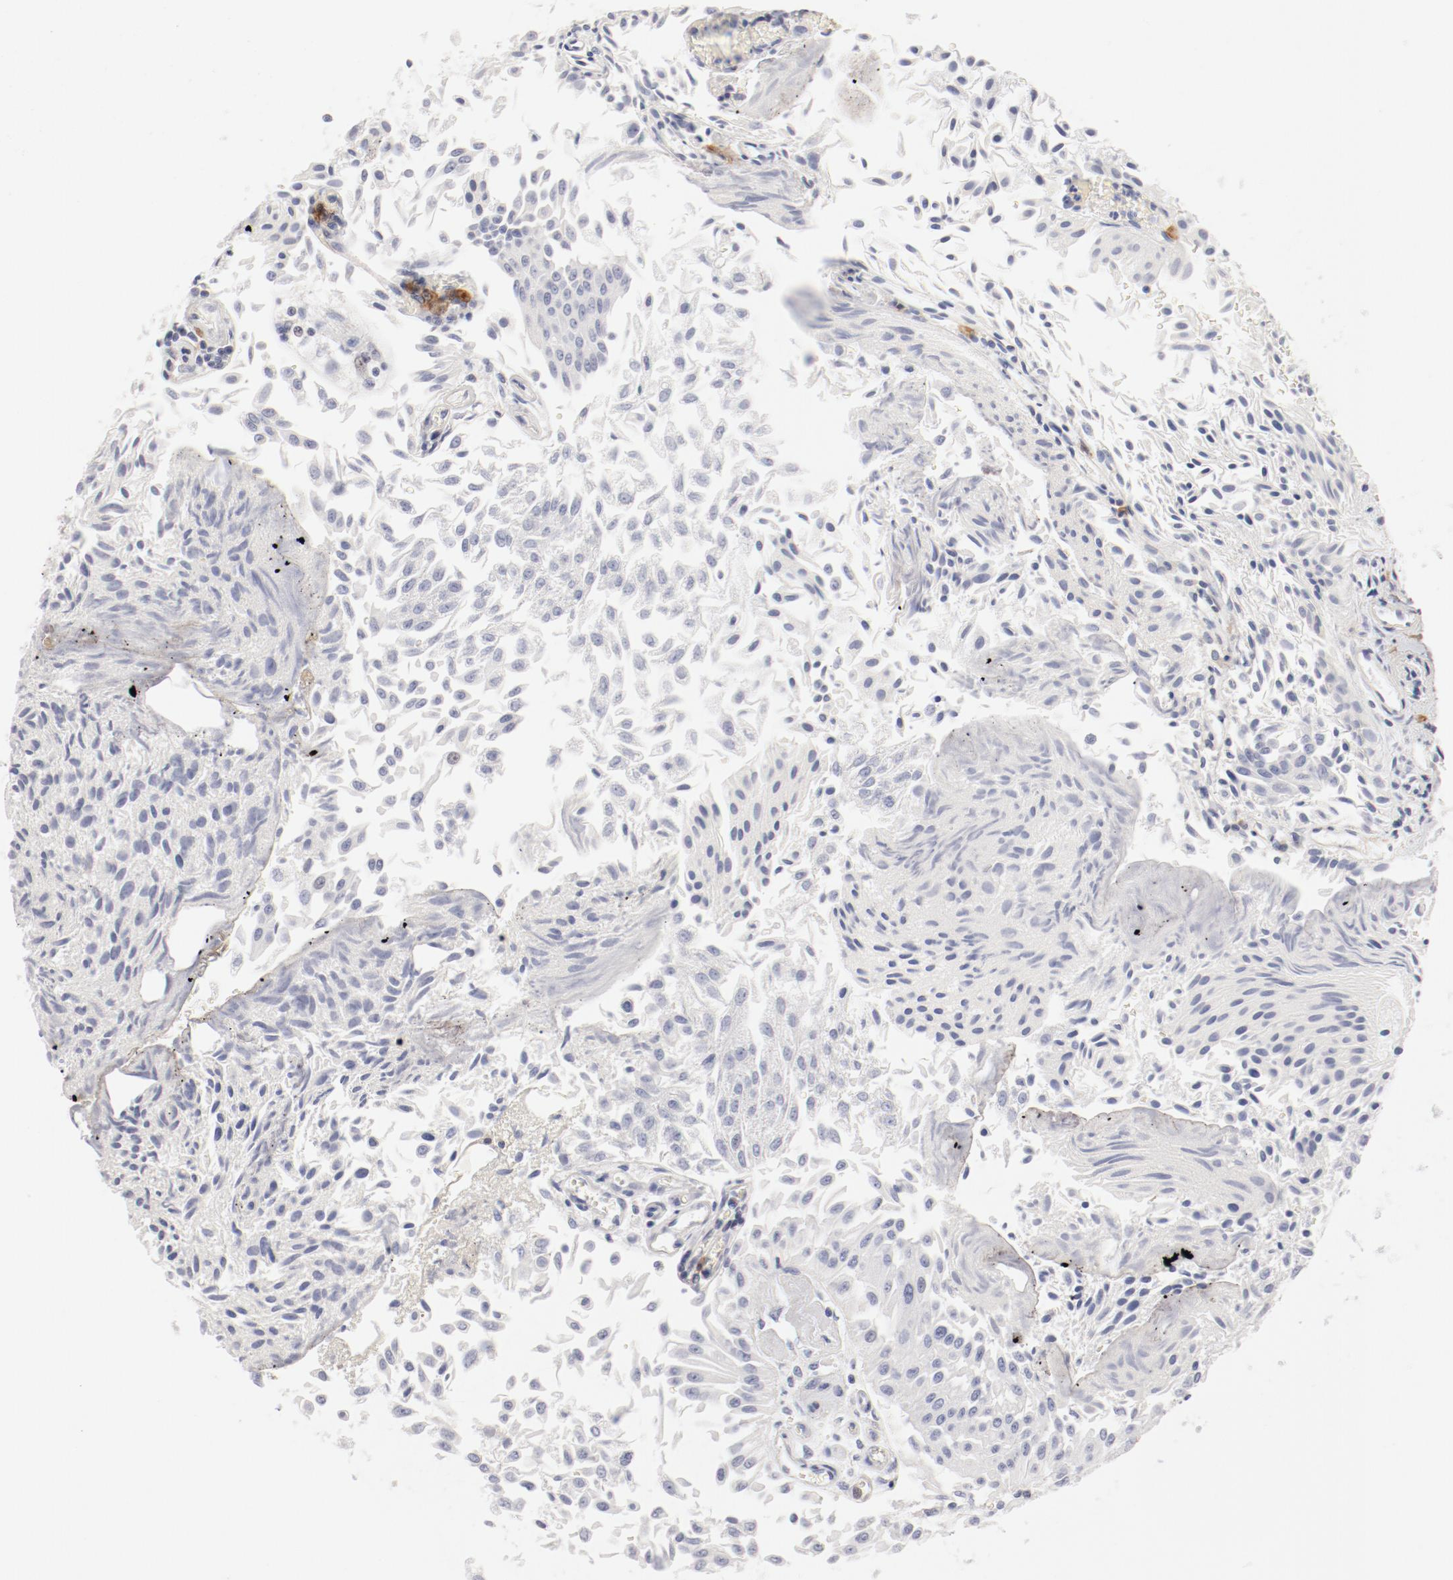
{"staining": {"intensity": "weak", "quantity": ">75%", "location": "cytoplasmic/membranous"}, "tissue": "urothelial cancer", "cell_type": "Tumor cells", "image_type": "cancer", "snomed": [{"axis": "morphology", "description": "Urothelial carcinoma, Low grade"}, {"axis": "topography", "description": "Urinary bladder"}], "caption": "Low-grade urothelial carcinoma stained for a protein demonstrates weak cytoplasmic/membranous positivity in tumor cells. Immunohistochemistry (ihc) stains the protein in brown and the nuclei are stained blue.", "gene": "LAX1", "patient": {"sex": "male", "age": 86}}